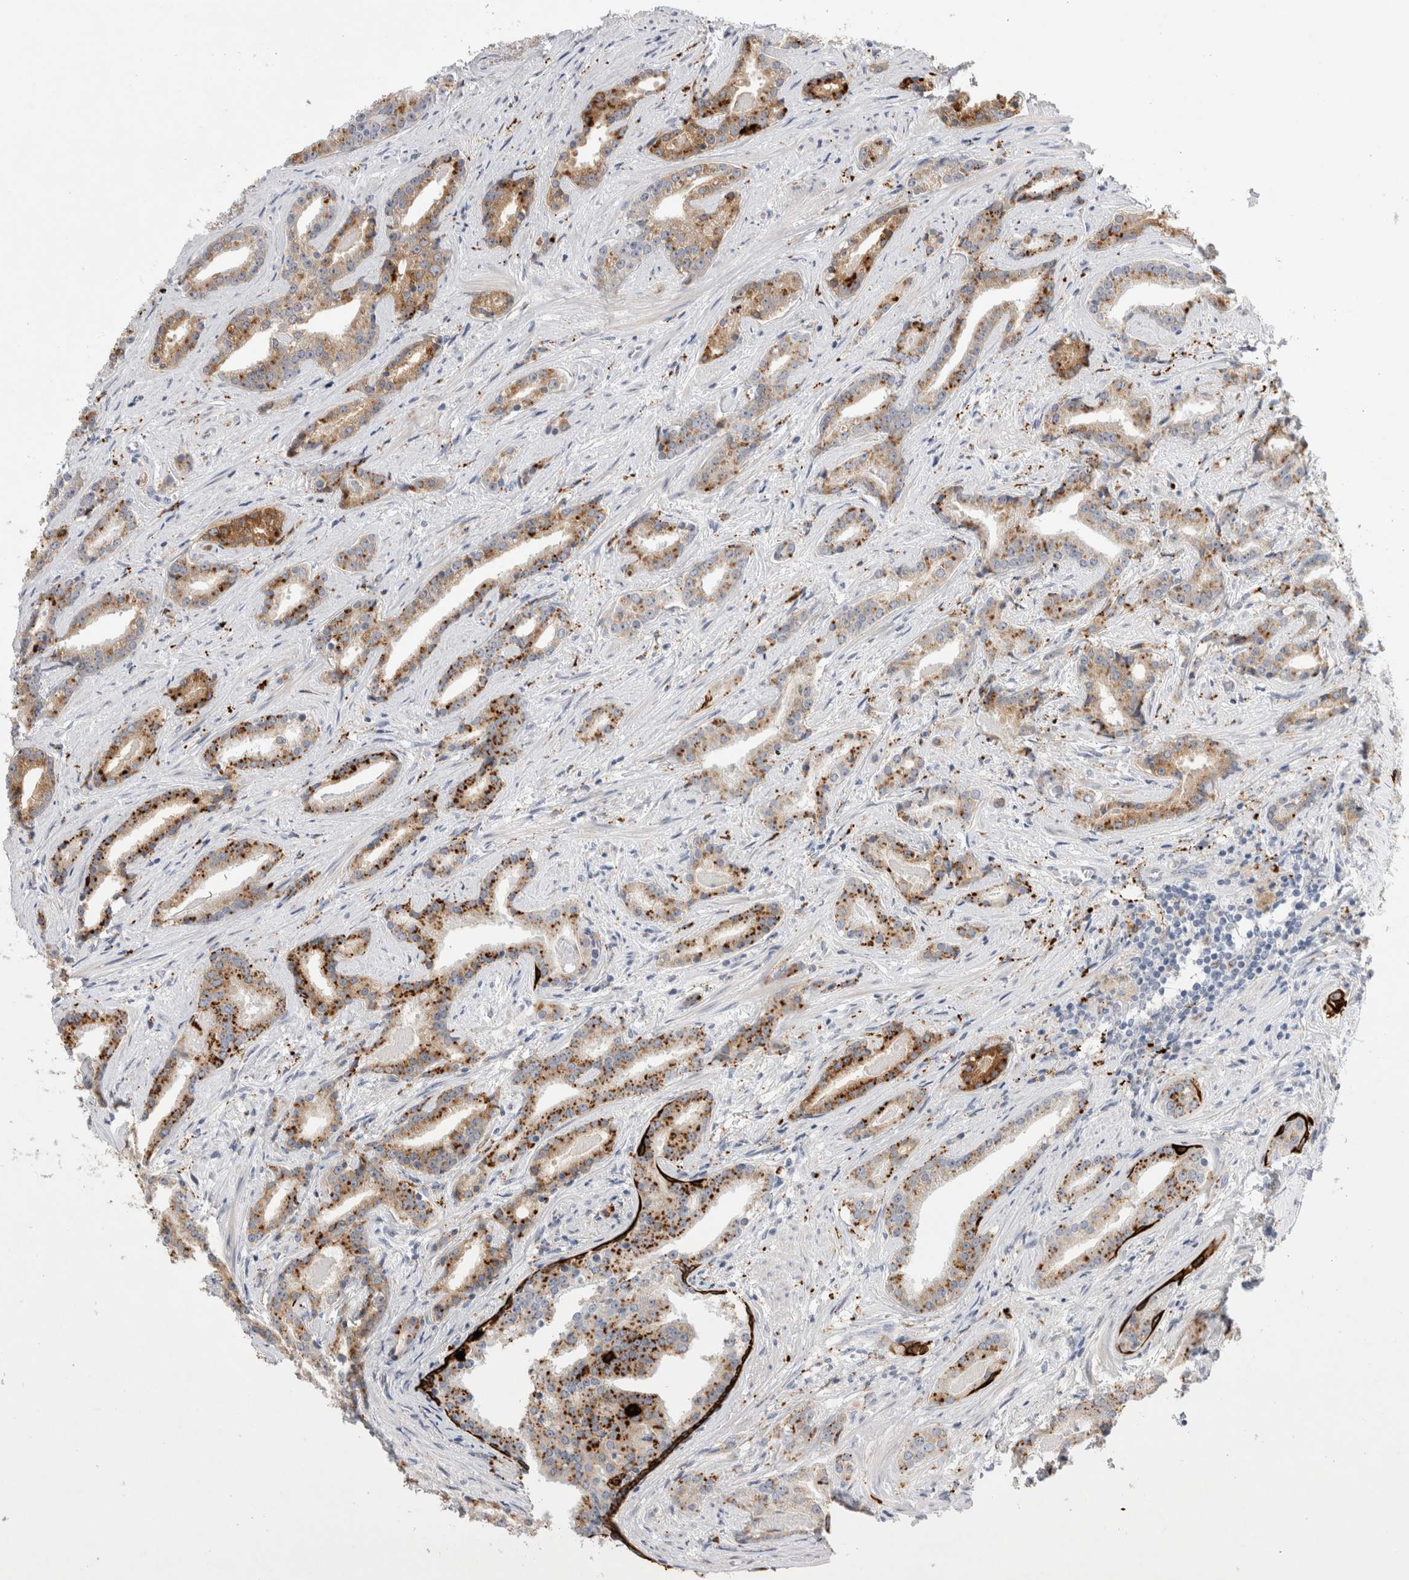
{"staining": {"intensity": "strong", "quantity": "25%-75%", "location": "cytoplasmic/membranous"}, "tissue": "prostate cancer", "cell_type": "Tumor cells", "image_type": "cancer", "snomed": [{"axis": "morphology", "description": "Adenocarcinoma, Low grade"}, {"axis": "topography", "description": "Prostate"}], "caption": "Strong cytoplasmic/membranous positivity is identified in approximately 25%-75% of tumor cells in prostate cancer (low-grade adenocarcinoma). (brown staining indicates protein expression, while blue staining denotes nuclei).", "gene": "GAA", "patient": {"sex": "male", "age": 67}}